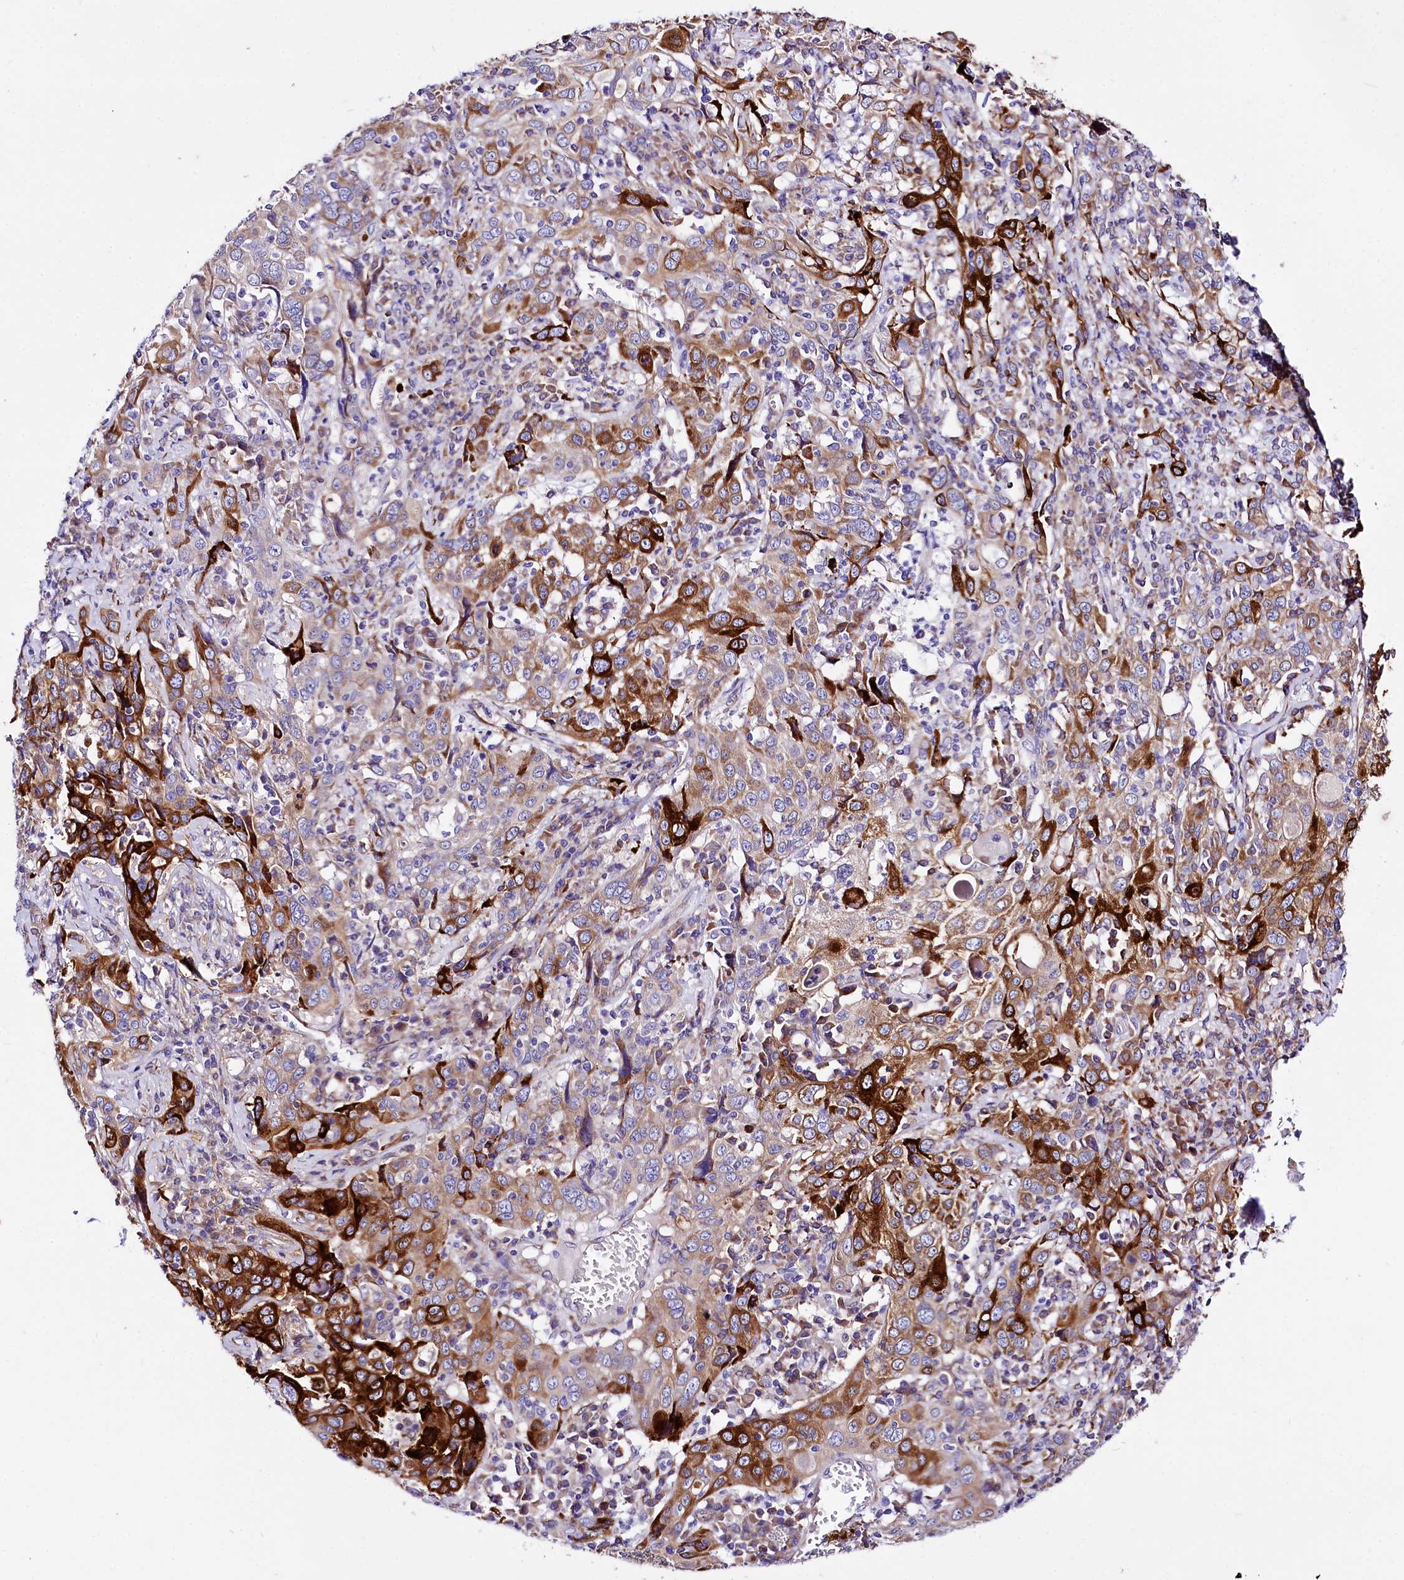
{"staining": {"intensity": "strong", "quantity": "<25%", "location": "cytoplasmic/membranous"}, "tissue": "cervical cancer", "cell_type": "Tumor cells", "image_type": "cancer", "snomed": [{"axis": "morphology", "description": "Squamous cell carcinoma, NOS"}, {"axis": "topography", "description": "Cervix"}], "caption": "The micrograph demonstrates staining of cervical cancer, revealing strong cytoplasmic/membranous protein staining (brown color) within tumor cells.", "gene": "A2ML1", "patient": {"sex": "female", "age": 46}}